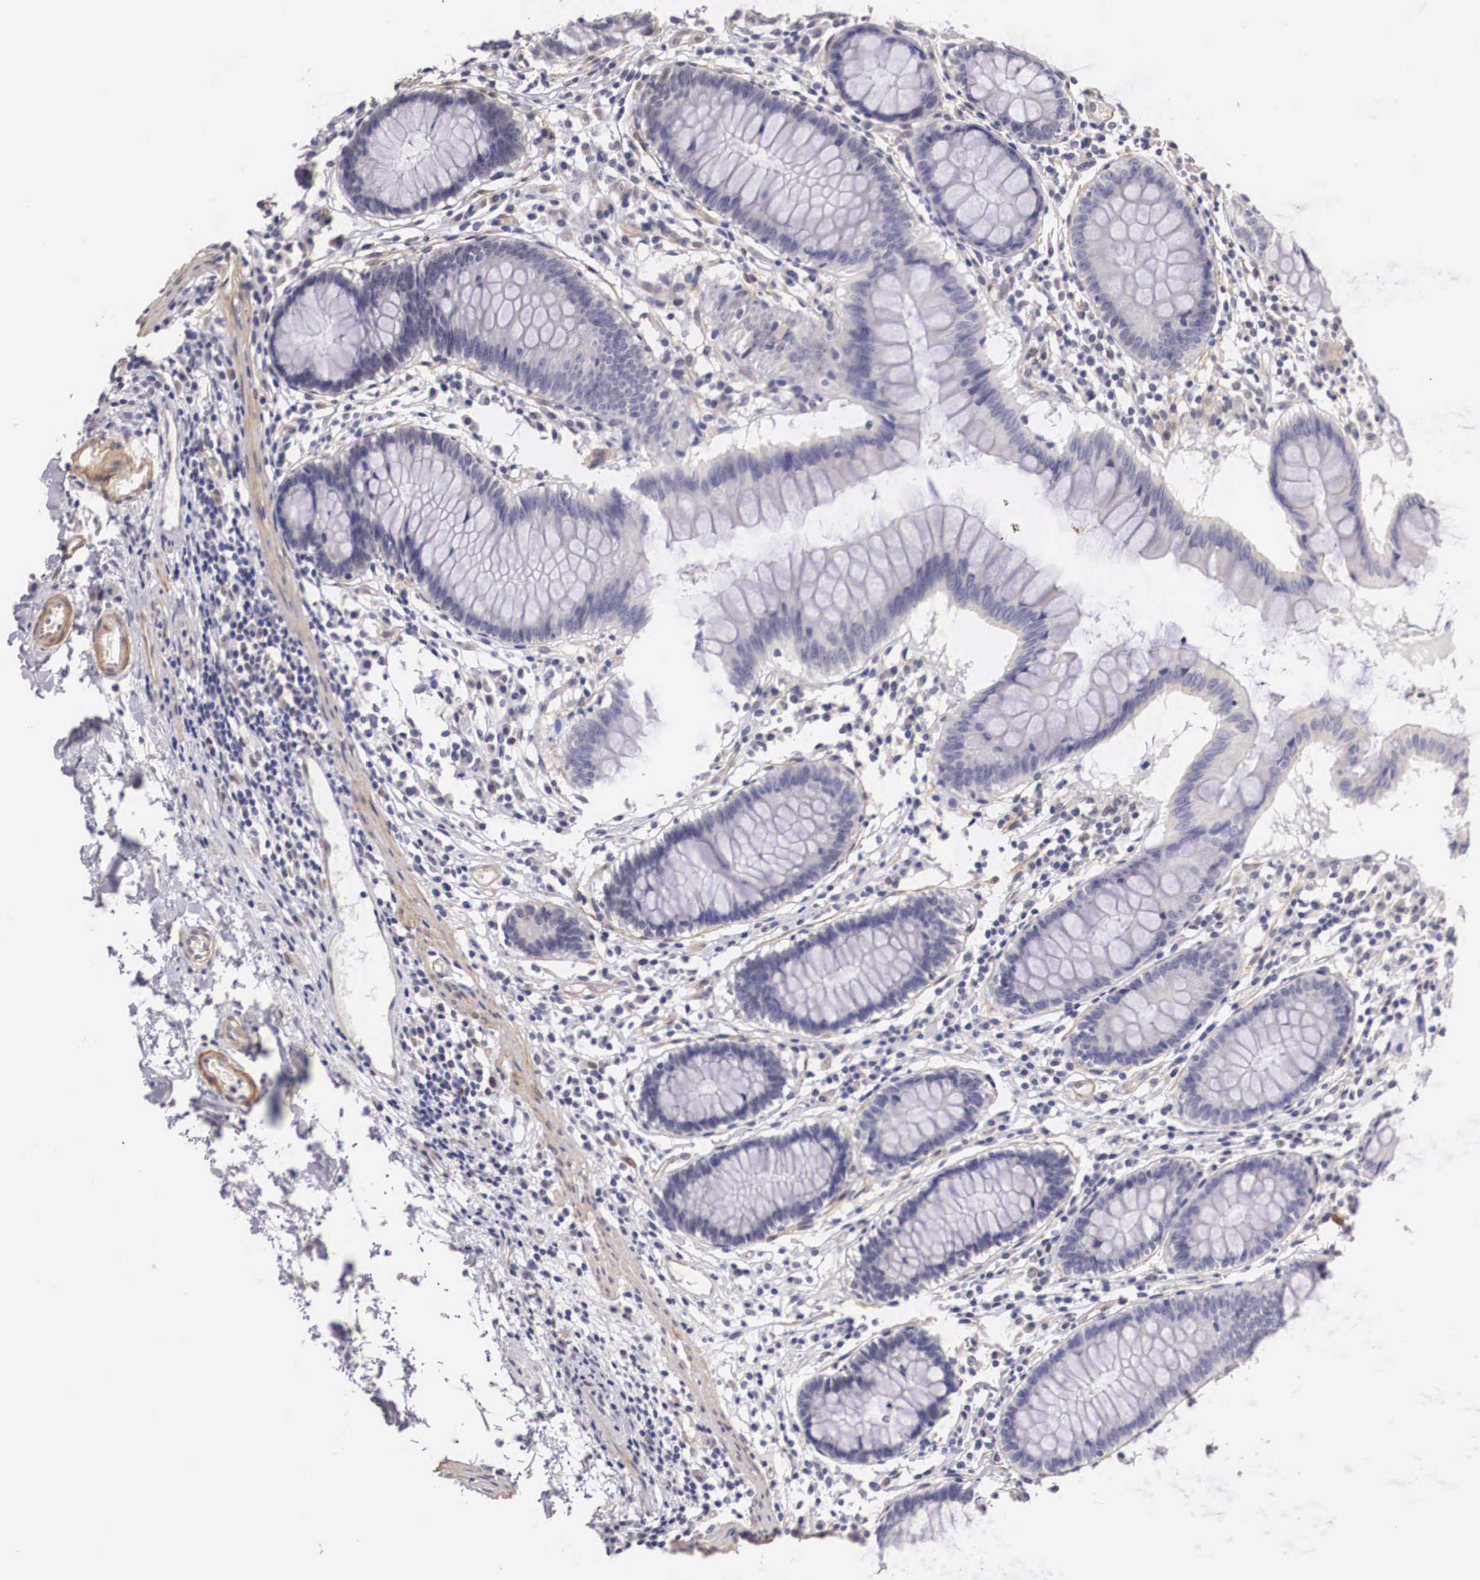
{"staining": {"intensity": "moderate", "quantity": ">75%", "location": "cytoplasmic/membranous"}, "tissue": "colon", "cell_type": "Endothelial cells", "image_type": "normal", "snomed": [{"axis": "morphology", "description": "Normal tissue, NOS"}, {"axis": "topography", "description": "Colon"}], "caption": "Immunohistochemical staining of unremarkable human colon exhibits moderate cytoplasmic/membranous protein staining in approximately >75% of endothelial cells.", "gene": "ENOX2", "patient": {"sex": "female", "age": 55}}